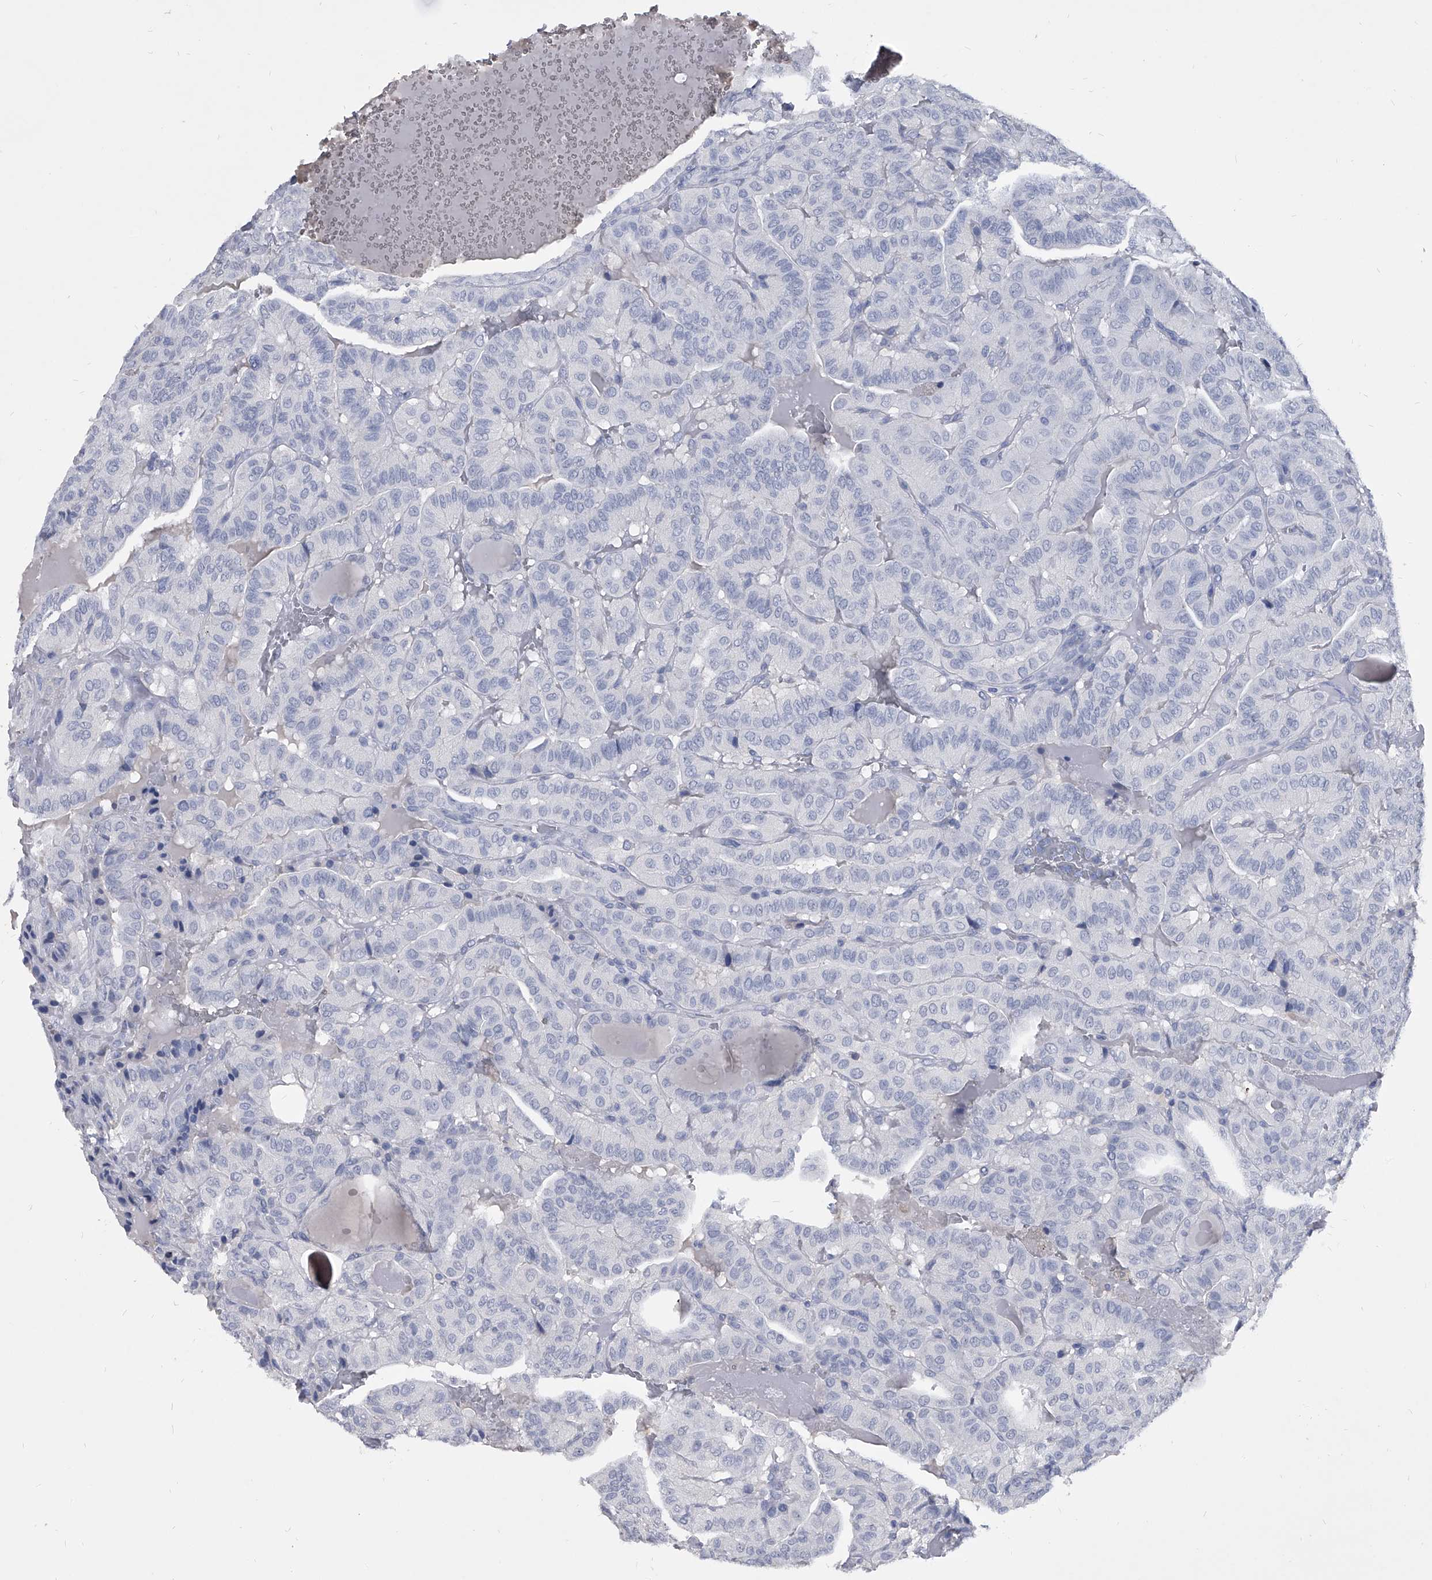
{"staining": {"intensity": "negative", "quantity": "none", "location": "none"}, "tissue": "thyroid cancer", "cell_type": "Tumor cells", "image_type": "cancer", "snomed": [{"axis": "morphology", "description": "Papillary adenocarcinoma, NOS"}, {"axis": "topography", "description": "Thyroid gland"}], "caption": "Protein analysis of thyroid cancer (papillary adenocarcinoma) displays no significant expression in tumor cells.", "gene": "BCAS1", "patient": {"sex": "male", "age": 77}}